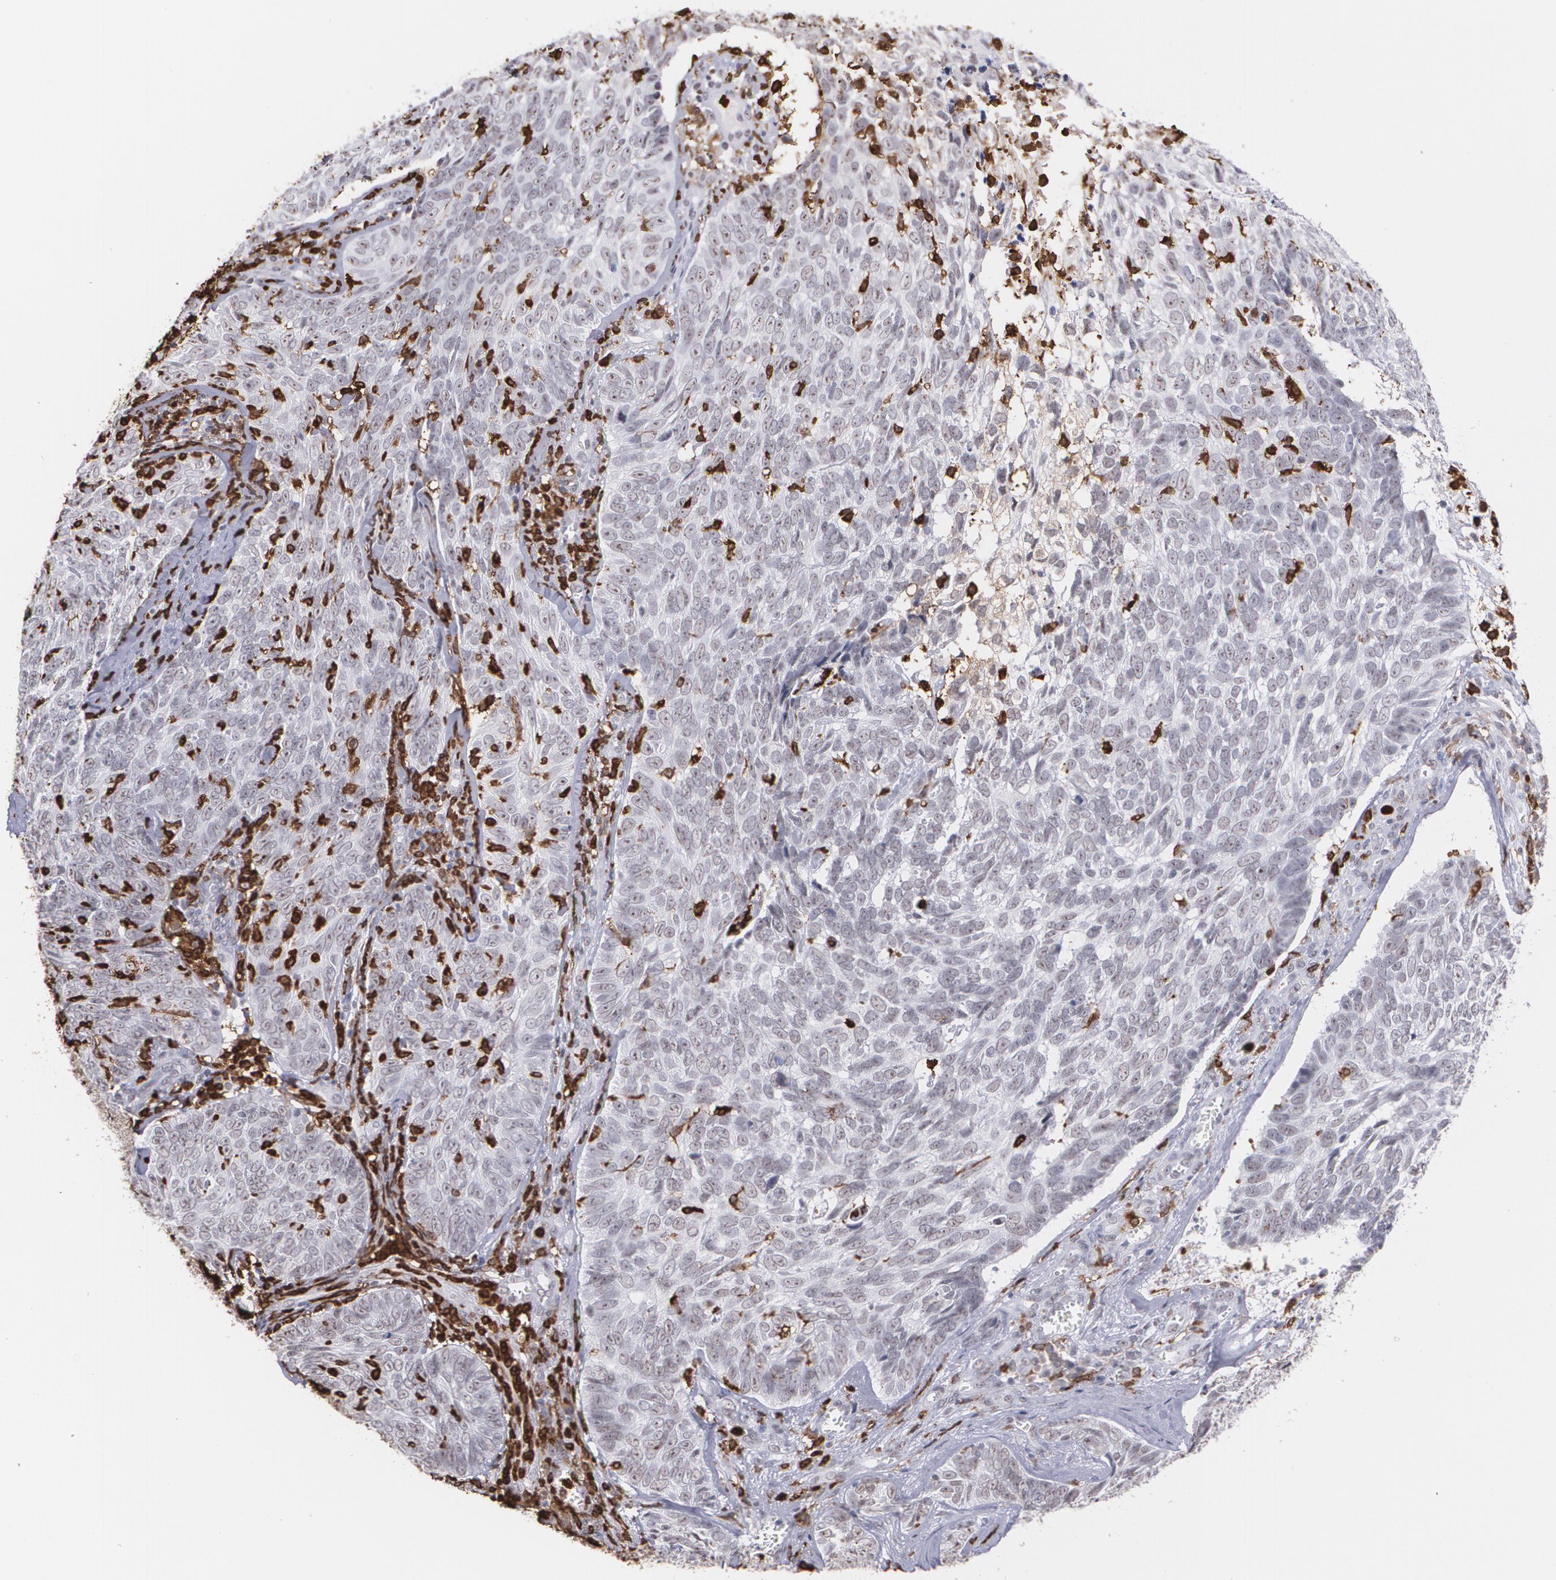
{"staining": {"intensity": "negative", "quantity": "none", "location": "none"}, "tissue": "skin cancer", "cell_type": "Tumor cells", "image_type": "cancer", "snomed": [{"axis": "morphology", "description": "Basal cell carcinoma"}, {"axis": "topography", "description": "Skin"}], "caption": "Skin cancer was stained to show a protein in brown. There is no significant positivity in tumor cells. The staining was performed using DAB to visualize the protein expression in brown, while the nuclei were stained in blue with hematoxylin (Magnification: 20x).", "gene": "NCF2", "patient": {"sex": "male", "age": 72}}